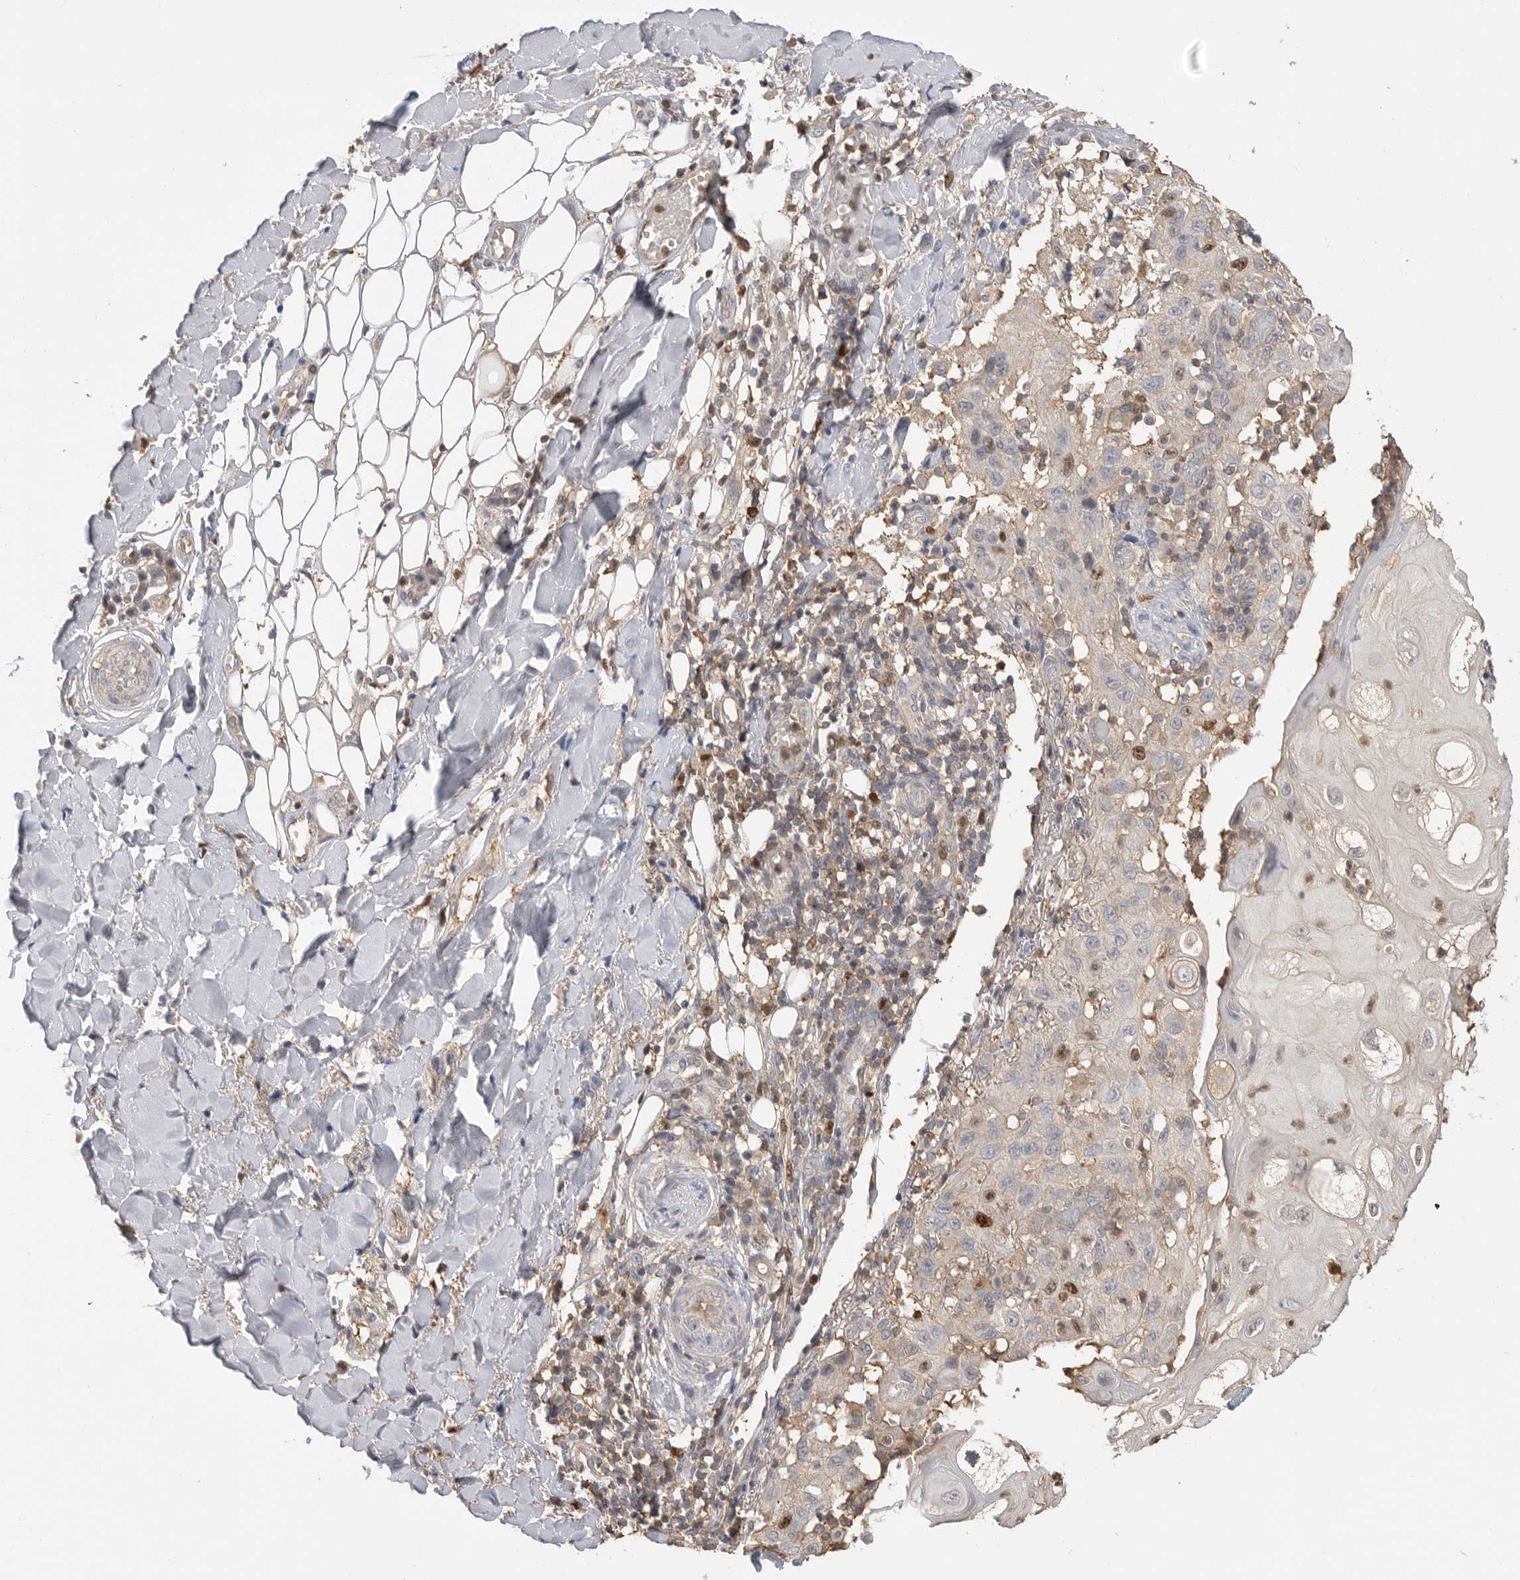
{"staining": {"intensity": "strong", "quantity": "<25%", "location": "nuclear"}, "tissue": "skin cancer", "cell_type": "Tumor cells", "image_type": "cancer", "snomed": [{"axis": "morphology", "description": "Normal tissue, NOS"}, {"axis": "morphology", "description": "Squamous cell carcinoma, NOS"}, {"axis": "topography", "description": "Skin"}], "caption": "Skin cancer was stained to show a protein in brown. There is medium levels of strong nuclear positivity in about <25% of tumor cells.", "gene": "TOP2A", "patient": {"sex": "female", "age": 96}}